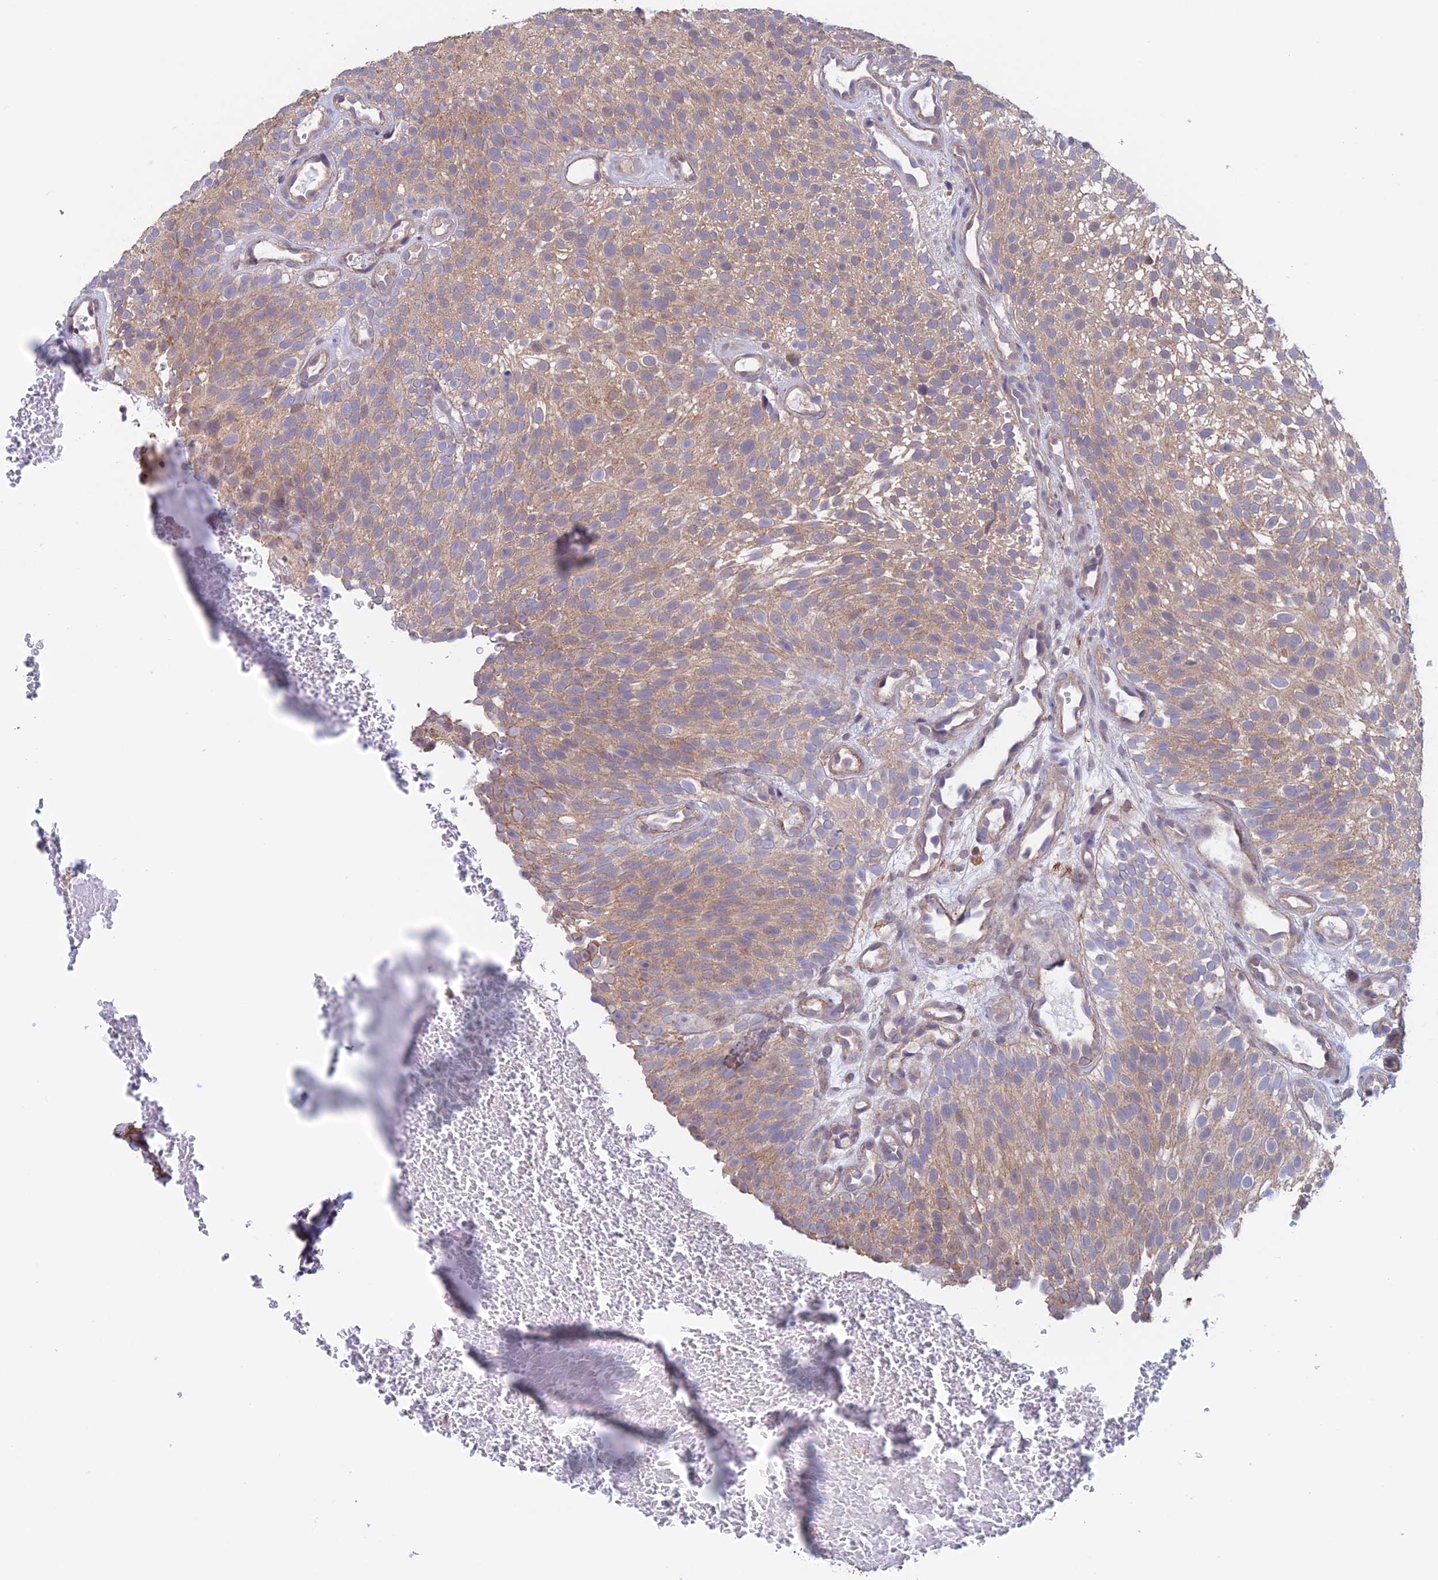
{"staining": {"intensity": "weak", "quantity": ">75%", "location": "cytoplasmic/membranous"}, "tissue": "urothelial cancer", "cell_type": "Tumor cells", "image_type": "cancer", "snomed": [{"axis": "morphology", "description": "Urothelial carcinoma, Low grade"}, {"axis": "topography", "description": "Urinary bladder"}], "caption": "Protein expression analysis of urothelial cancer displays weak cytoplasmic/membranous staining in about >75% of tumor cells. The staining was performed using DAB (3,3'-diaminobenzidine) to visualize the protein expression in brown, while the nuclei were stained in blue with hematoxylin (Magnification: 20x).", "gene": "NUDT16L1", "patient": {"sex": "male", "age": 78}}